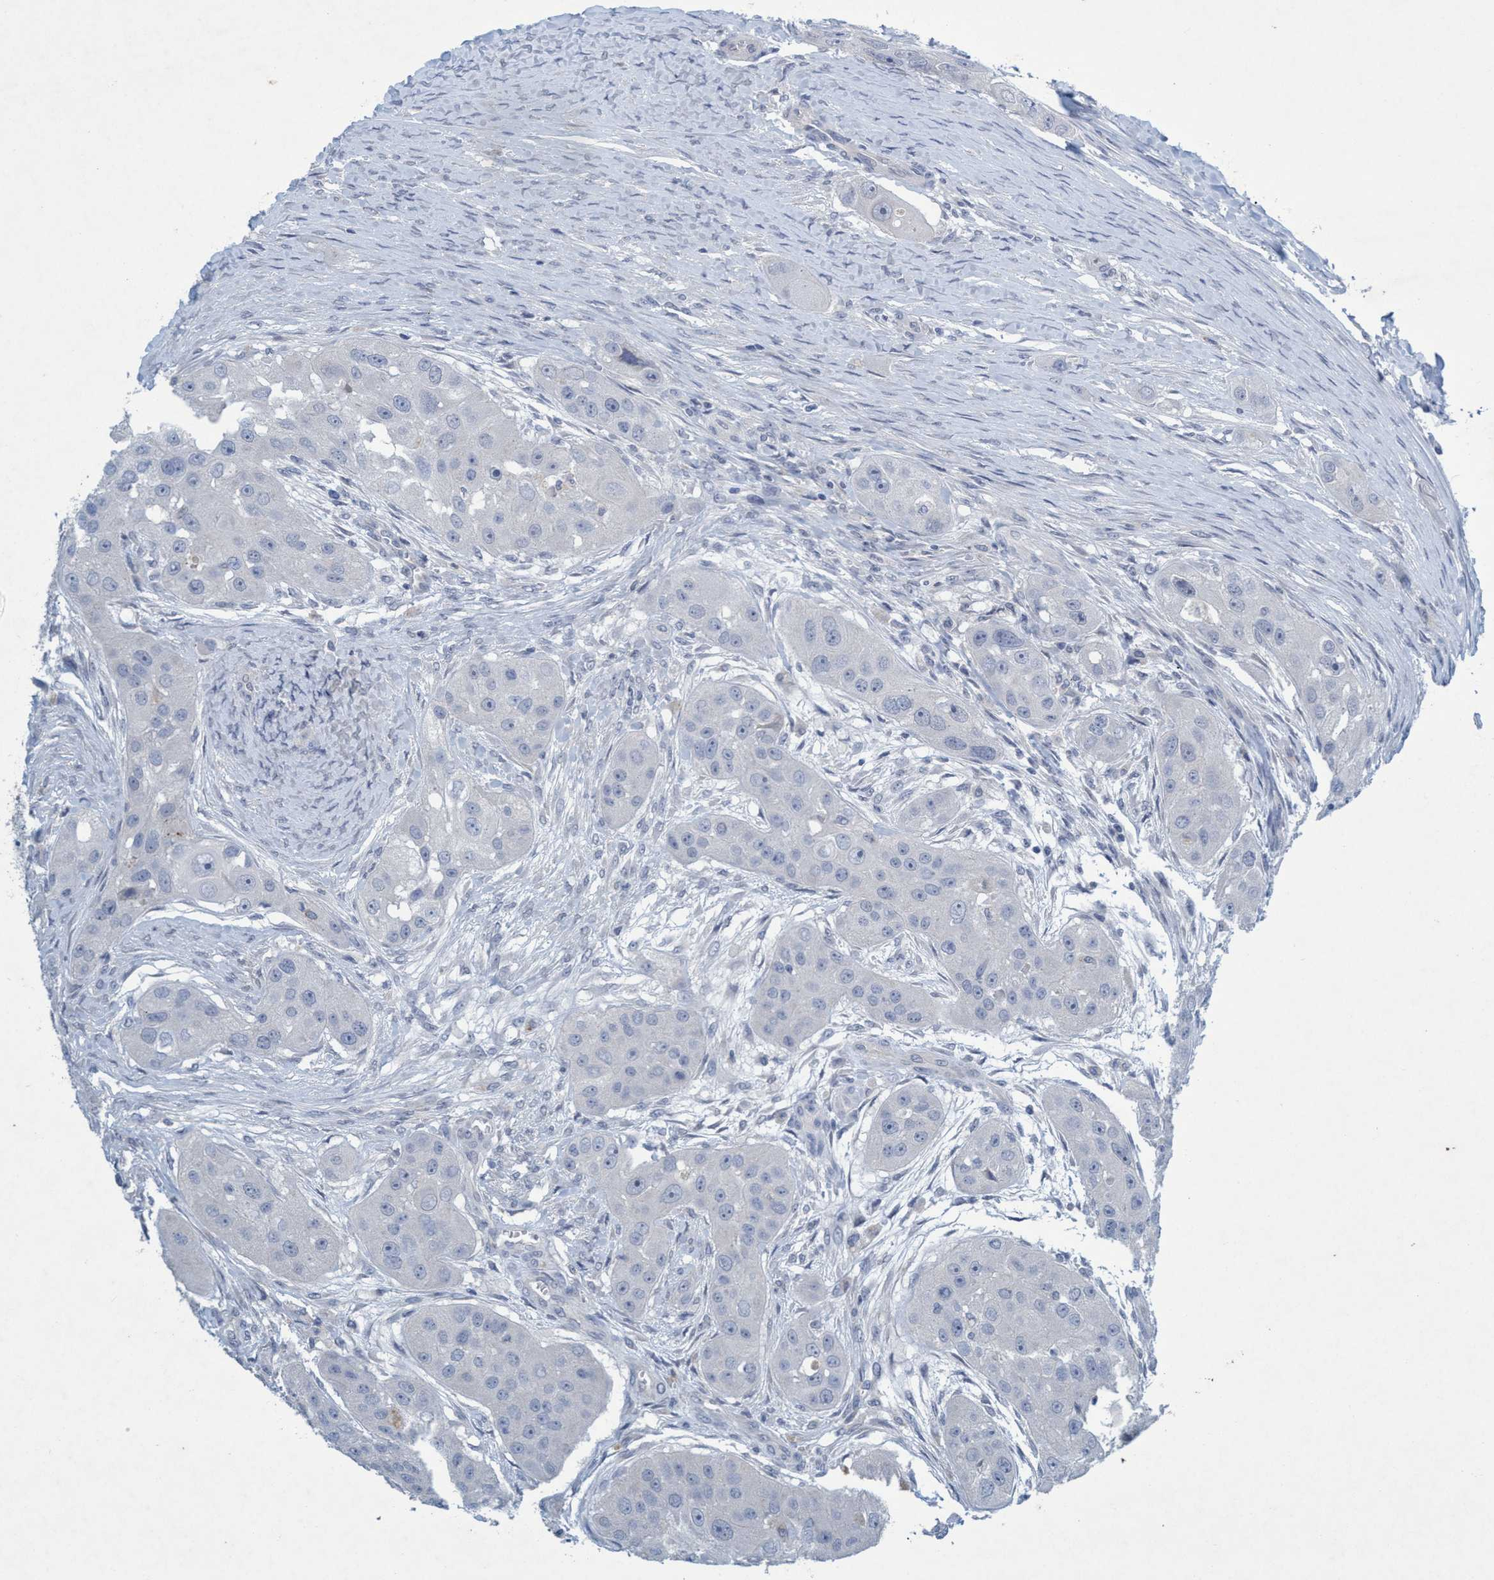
{"staining": {"intensity": "negative", "quantity": "none", "location": "none"}, "tissue": "head and neck cancer", "cell_type": "Tumor cells", "image_type": "cancer", "snomed": [{"axis": "morphology", "description": "Normal tissue, NOS"}, {"axis": "morphology", "description": "Squamous cell carcinoma, NOS"}, {"axis": "topography", "description": "Skeletal muscle"}, {"axis": "topography", "description": "Head-Neck"}], "caption": "DAB immunohistochemical staining of head and neck squamous cell carcinoma reveals no significant positivity in tumor cells. (Stains: DAB immunohistochemistry with hematoxylin counter stain, Microscopy: brightfield microscopy at high magnification).", "gene": "RNF208", "patient": {"sex": "male", "age": 51}}